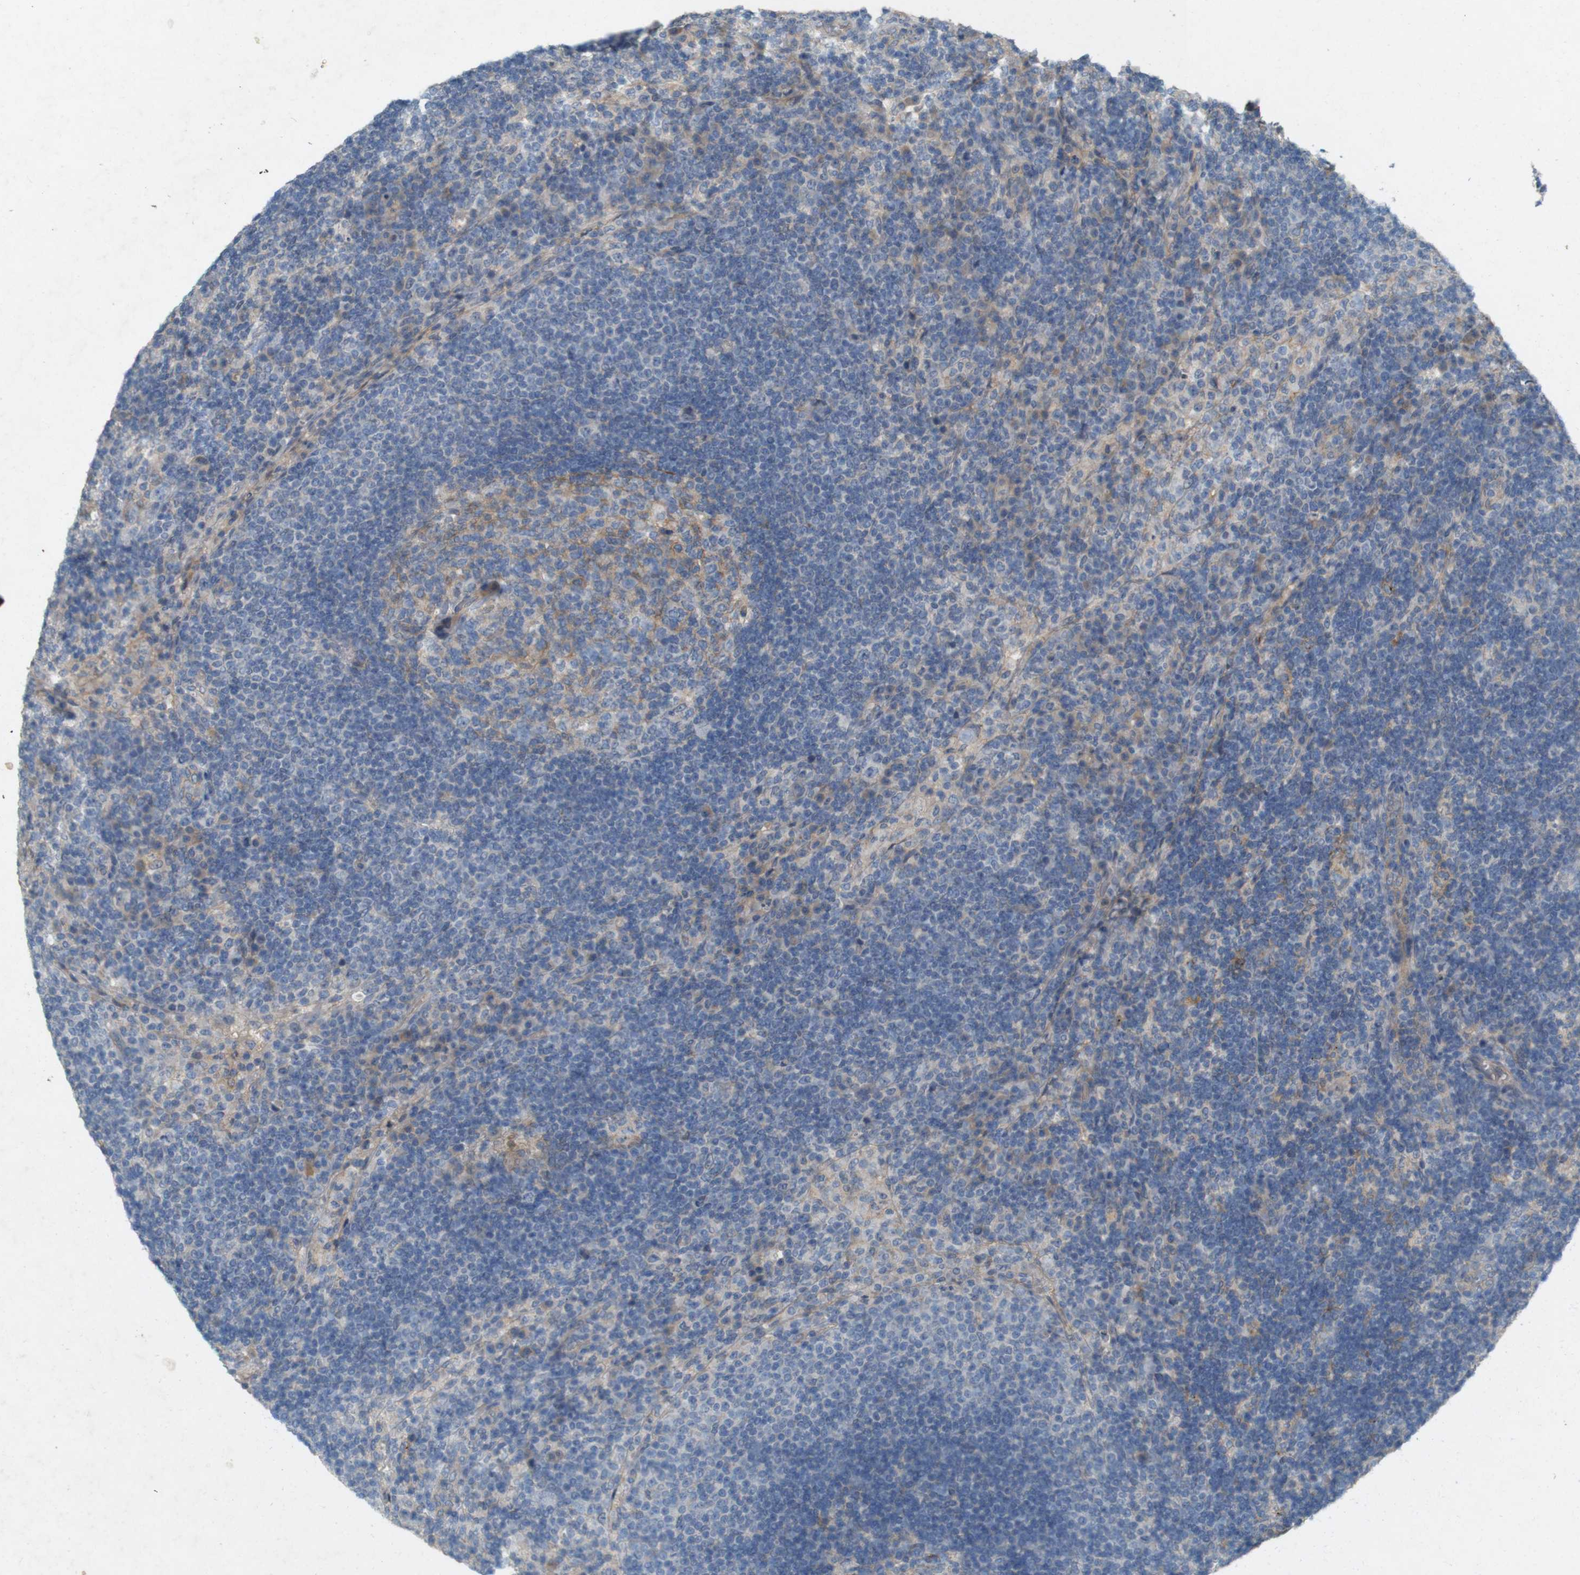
{"staining": {"intensity": "weak", "quantity": ">75%", "location": "cytoplasmic/membranous"}, "tissue": "lymph node", "cell_type": "Germinal center cells", "image_type": "normal", "snomed": [{"axis": "morphology", "description": "Normal tissue, NOS"}, {"axis": "topography", "description": "Lymph node"}], "caption": "IHC (DAB) staining of normal human lymph node reveals weak cytoplasmic/membranous protein positivity in about >75% of germinal center cells.", "gene": "PVR", "patient": {"sex": "female", "age": 53}}